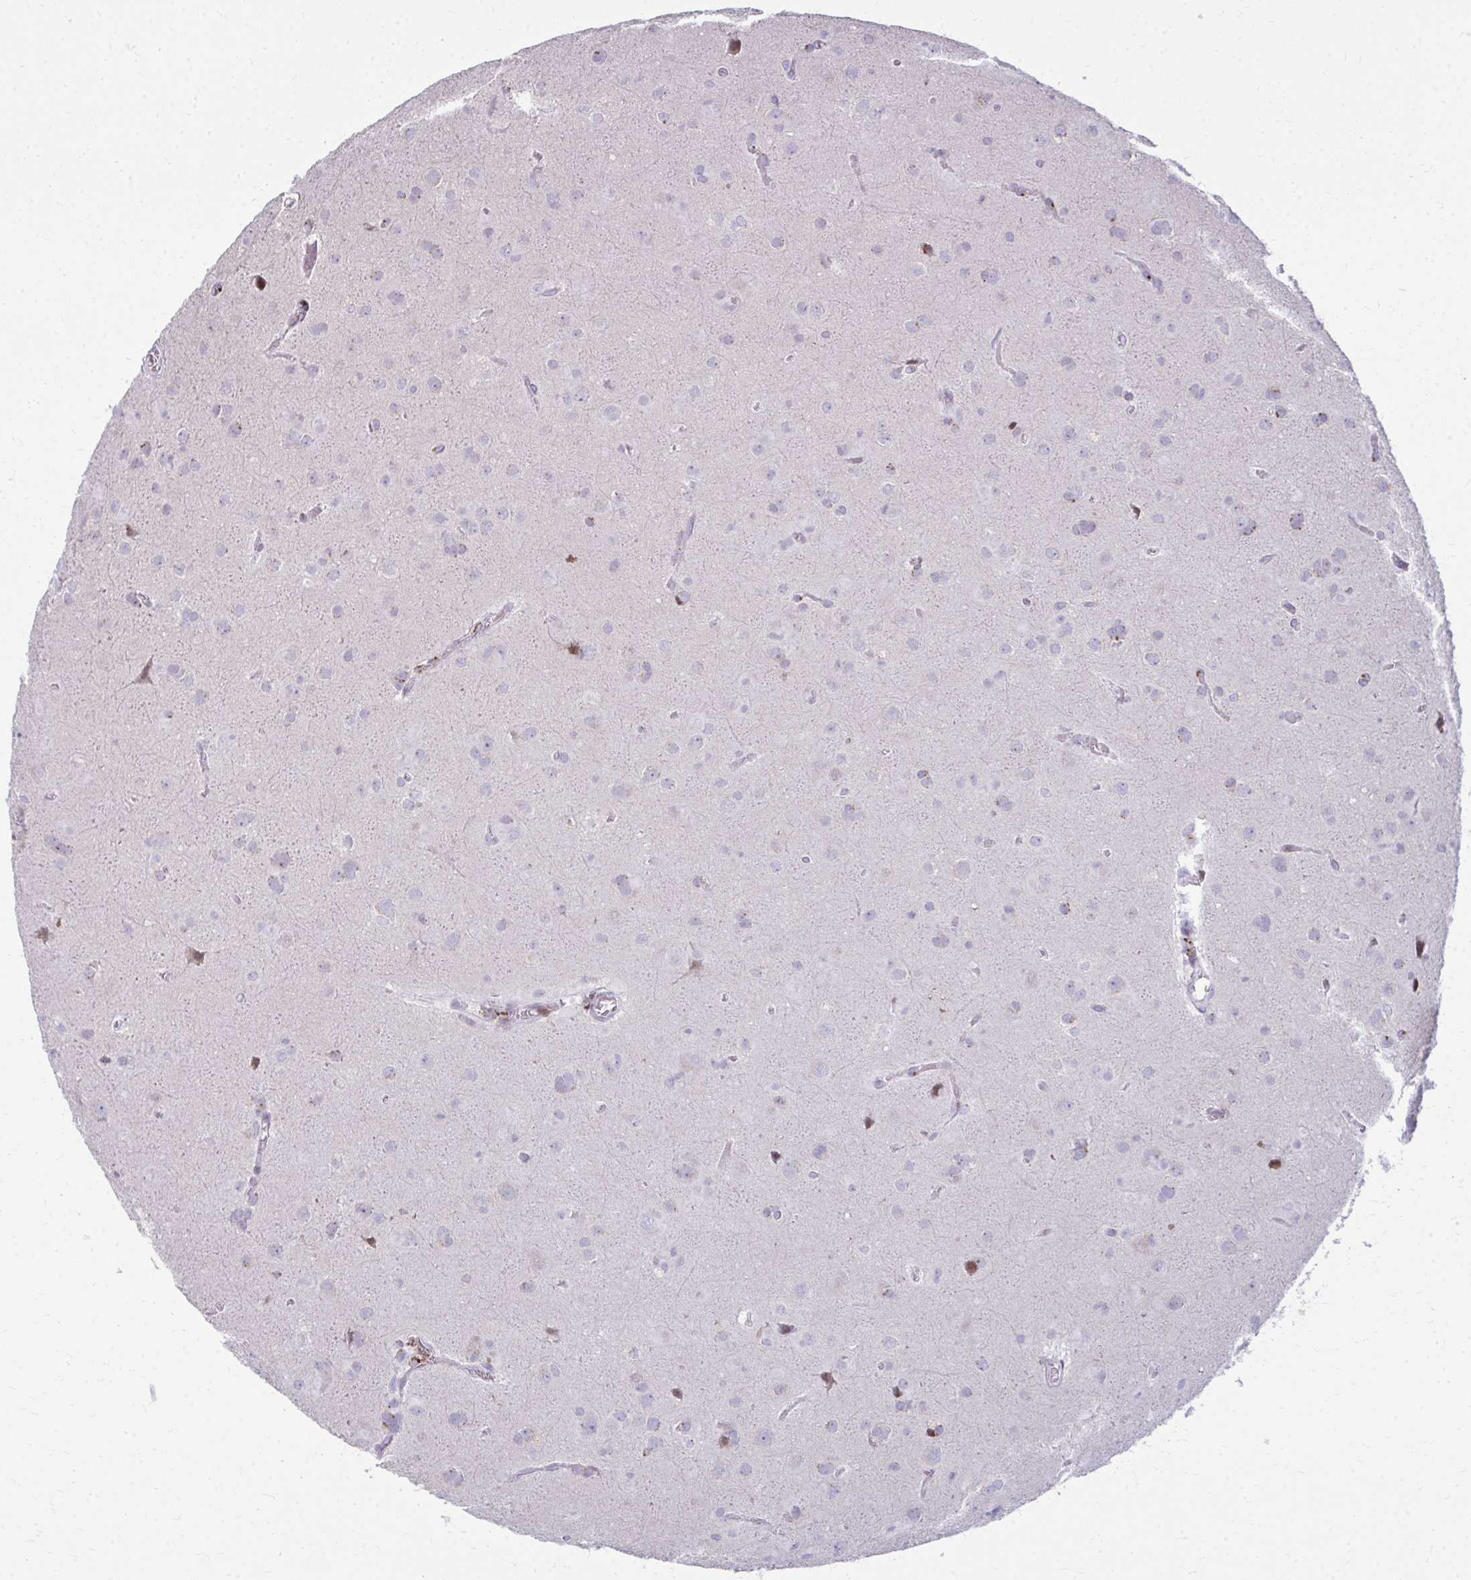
{"staining": {"intensity": "negative", "quantity": "none", "location": "none"}, "tissue": "glioma", "cell_type": "Tumor cells", "image_type": "cancer", "snomed": [{"axis": "morphology", "description": "Glioma, malignant, Low grade"}, {"axis": "topography", "description": "Brain"}], "caption": "An image of human malignant glioma (low-grade) is negative for staining in tumor cells. (Stains: DAB (3,3'-diaminobenzidine) IHC with hematoxylin counter stain, Microscopy: brightfield microscopy at high magnification).", "gene": "AP5M1", "patient": {"sex": "male", "age": 58}}